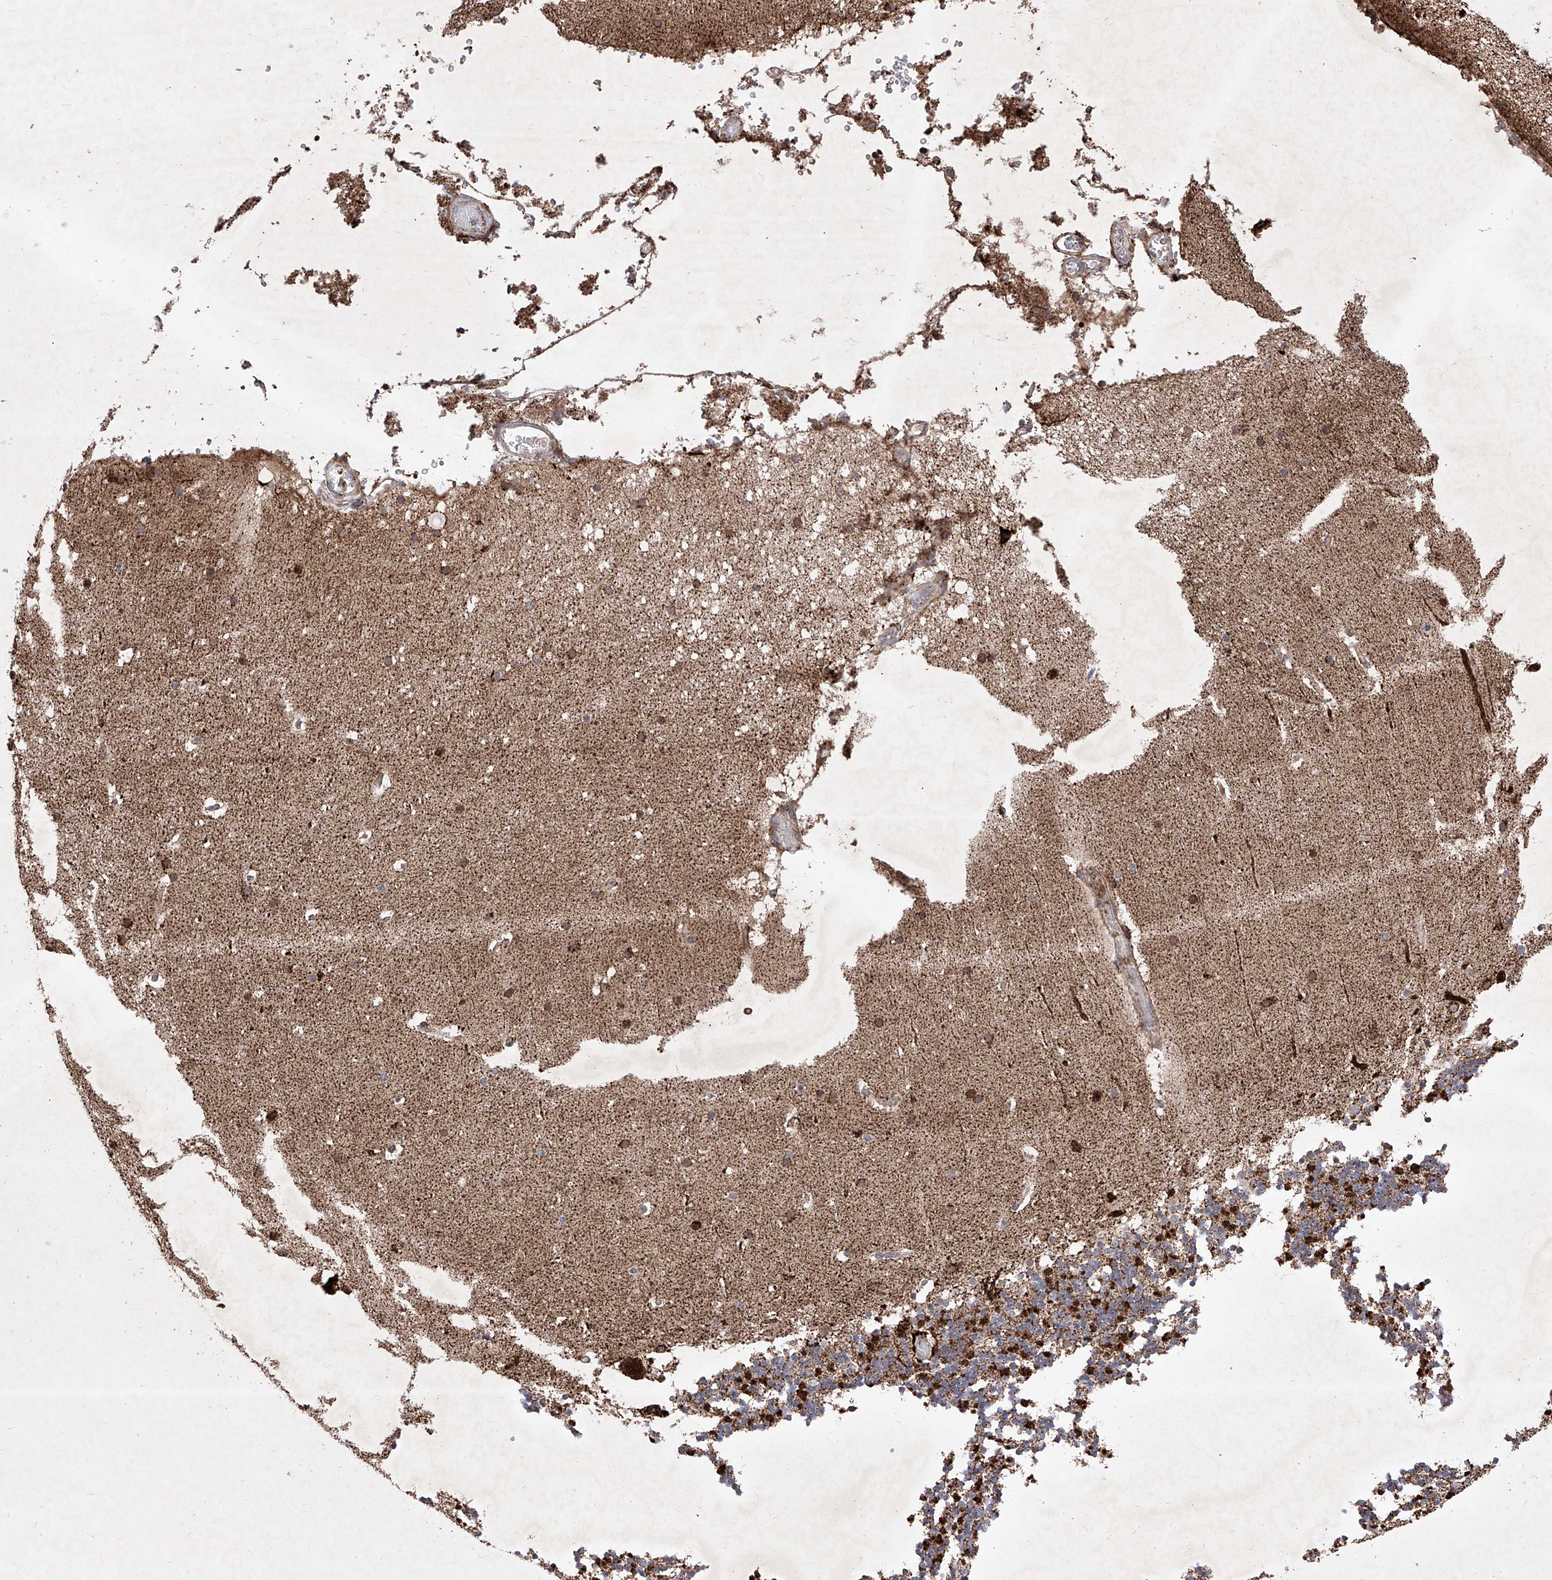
{"staining": {"intensity": "moderate", "quantity": ">75%", "location": "cytoplasmic/membranous"}, "tissue": "cerebellum", "cell_type": "Cells in granular layer", "image_type": "normal", "snomed": [{"axis": "morphology", "description": "Normal tissue, NOS"}, {"axis": "topography", "description": "Cerebellum"}], "caption": "Immunohistochemical staining of benign human cerebellum demonstrates moderate cytoplasmic/membranous protein positivity in approximately >75% of cells in granular layer. Nuclei are stained in blue.", "gene": "SEMA6A", "patient": {"sex": "male", "age": 57}}